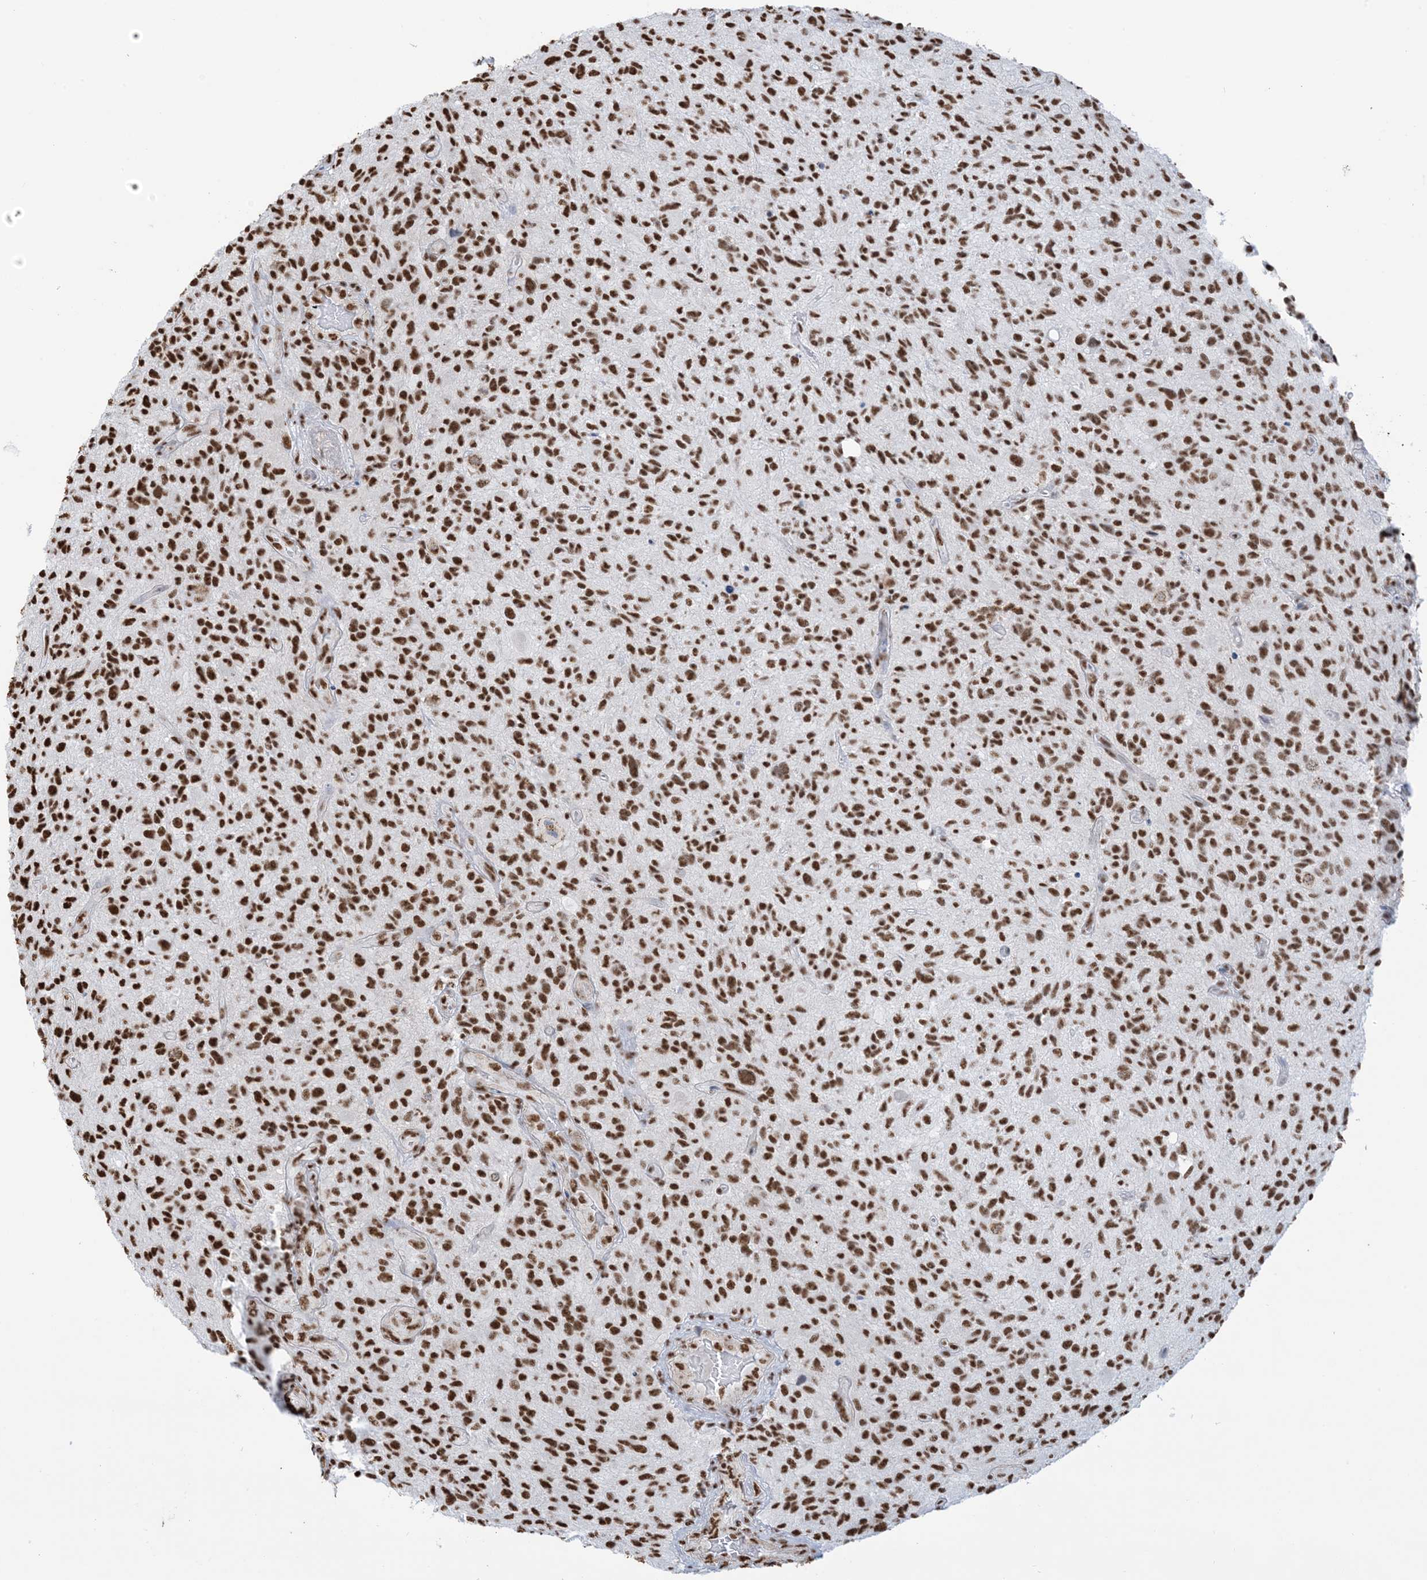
{"staining": {"intensity": "strong", "quantity": ">75%", "location": "nuclear"}, "tissue": "glioma", "cell_type": "Tumor cells", "image_type": "cancer", "snomed": [{"axis": "morphology", "description": "Glioma, malignant, High grade"}, {"axis": "topography", "description": "Brain"}], "caption": "Immunohistochemical staining of glioma reveals strong nuclear protein positivity in about >75% of tumor cells.", "gene": "ZNF792", "patient": {"sex": "male", "age": 47}}